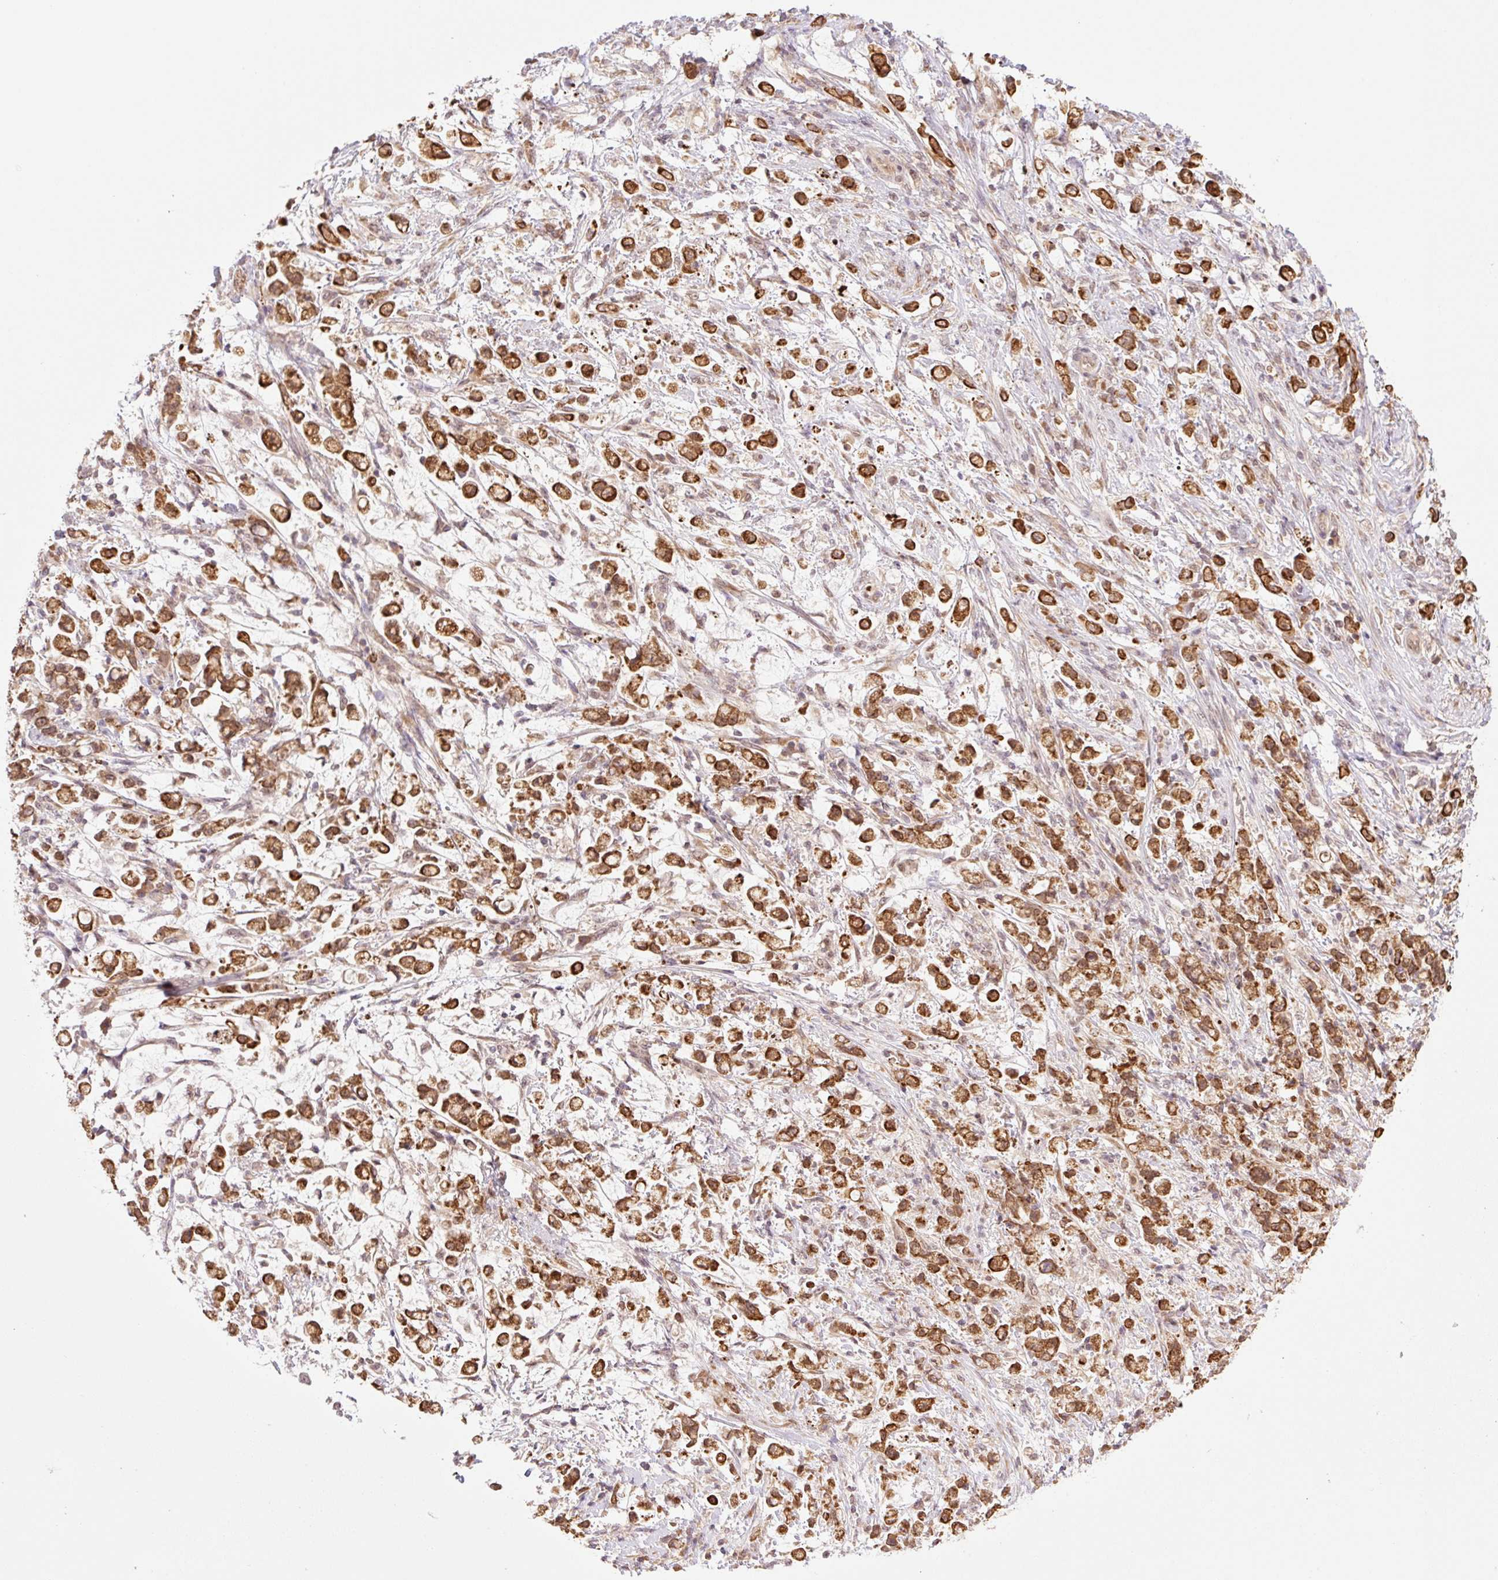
{"staining": {"intensity": "strong", "quantity": ">75%", "location": "cytoplasmic/membranous"}, "tissue": "stomach cancer", "cell_type": "Tumor cells", "image_type": "cancer", "snomed": [{"axis": "morphology", "description": "Adenocarcinoma, NOS"}, {"axis": "topography", "description": "Stomach"}], "caption": "Human stomach cancer (adenocarcinoma) stained with a protein marker shows strong staining in tumor cells.", "gene": "YJU2B", "patient": {"sex": "female", "age": 60}}